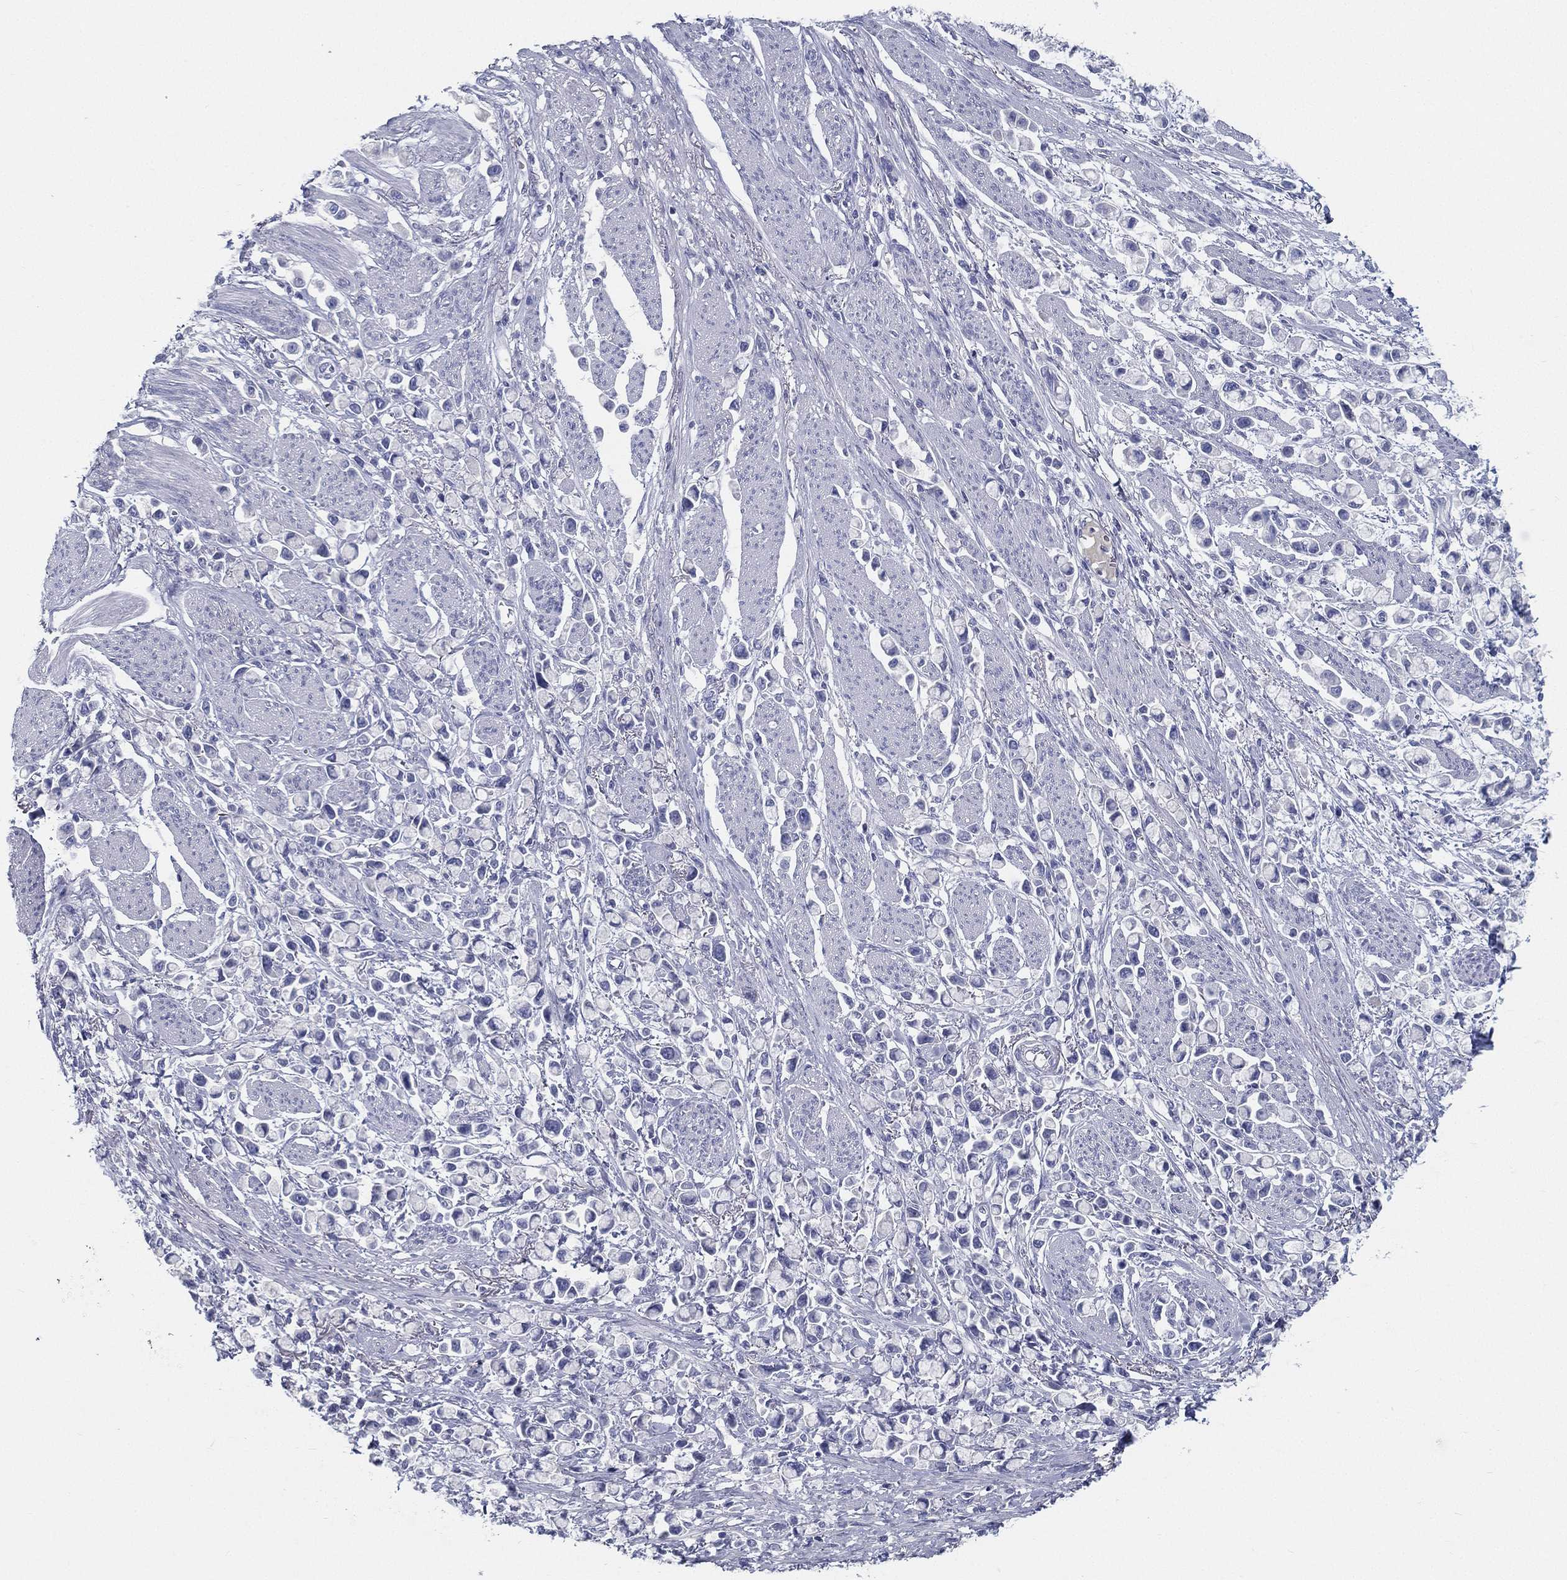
{"staining": {"intensity": "negative", "quantity": "none", "location": "none"}, "tissue": "stomach cancer", "cell_type": "Tumor cells", "image_type": "cancer", "snomed": [{"axis": "morphology", "description": "Adenocarcinoma, NOS"}, {"axis": "topography", "description": "Stomach"}], "caption": "Immunohistochemistry (IHC) image of stomach cancer stained for a protein (brown), which displays no positivity in tumor cells.", "gene": "STS", "patient": {"sex": "female", "age": 81}}